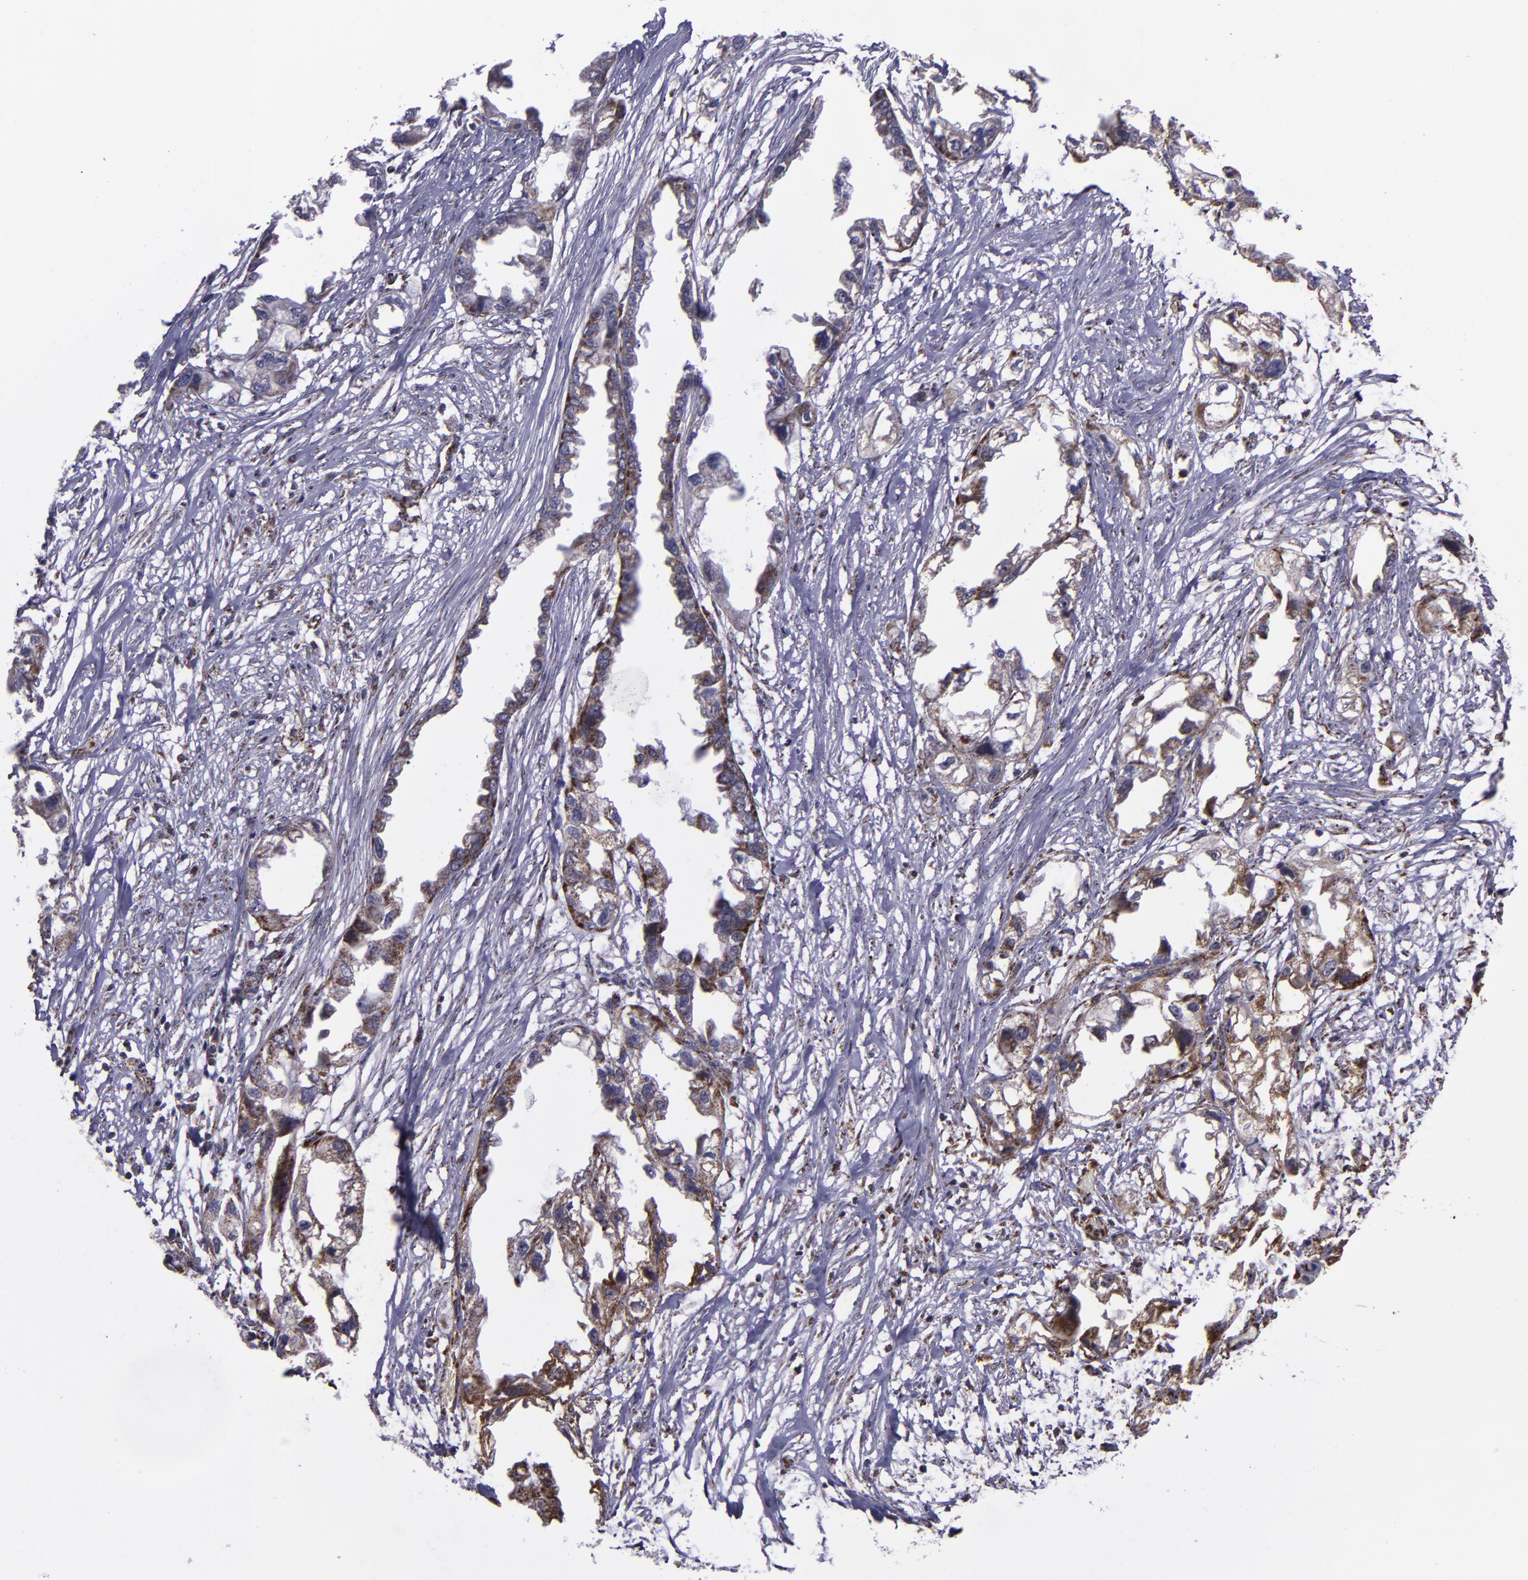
{"staining": {"intensity": "moderate", "quantity": "25%-75%", "location": "cytoplasmic/membranous"}, "tissue": "endometrial cancer", "cell_type": "Tumor cells", "image_type": "cancer", "snomed": [{"axis": "morphology", "description": "Adenocarcinoma, NOS"}, {"axis": "topography", "description": "Endometrium"}], "caption": "Approximately 25%-75% of tumor cells in adenocarcinoma (endometrial) show moderate cytoplasmic/membranous protein expression as visualized by brown immunohistochemical staining.", "gene": "LONP1", "patient": {"sex": "female", "age": 67}}